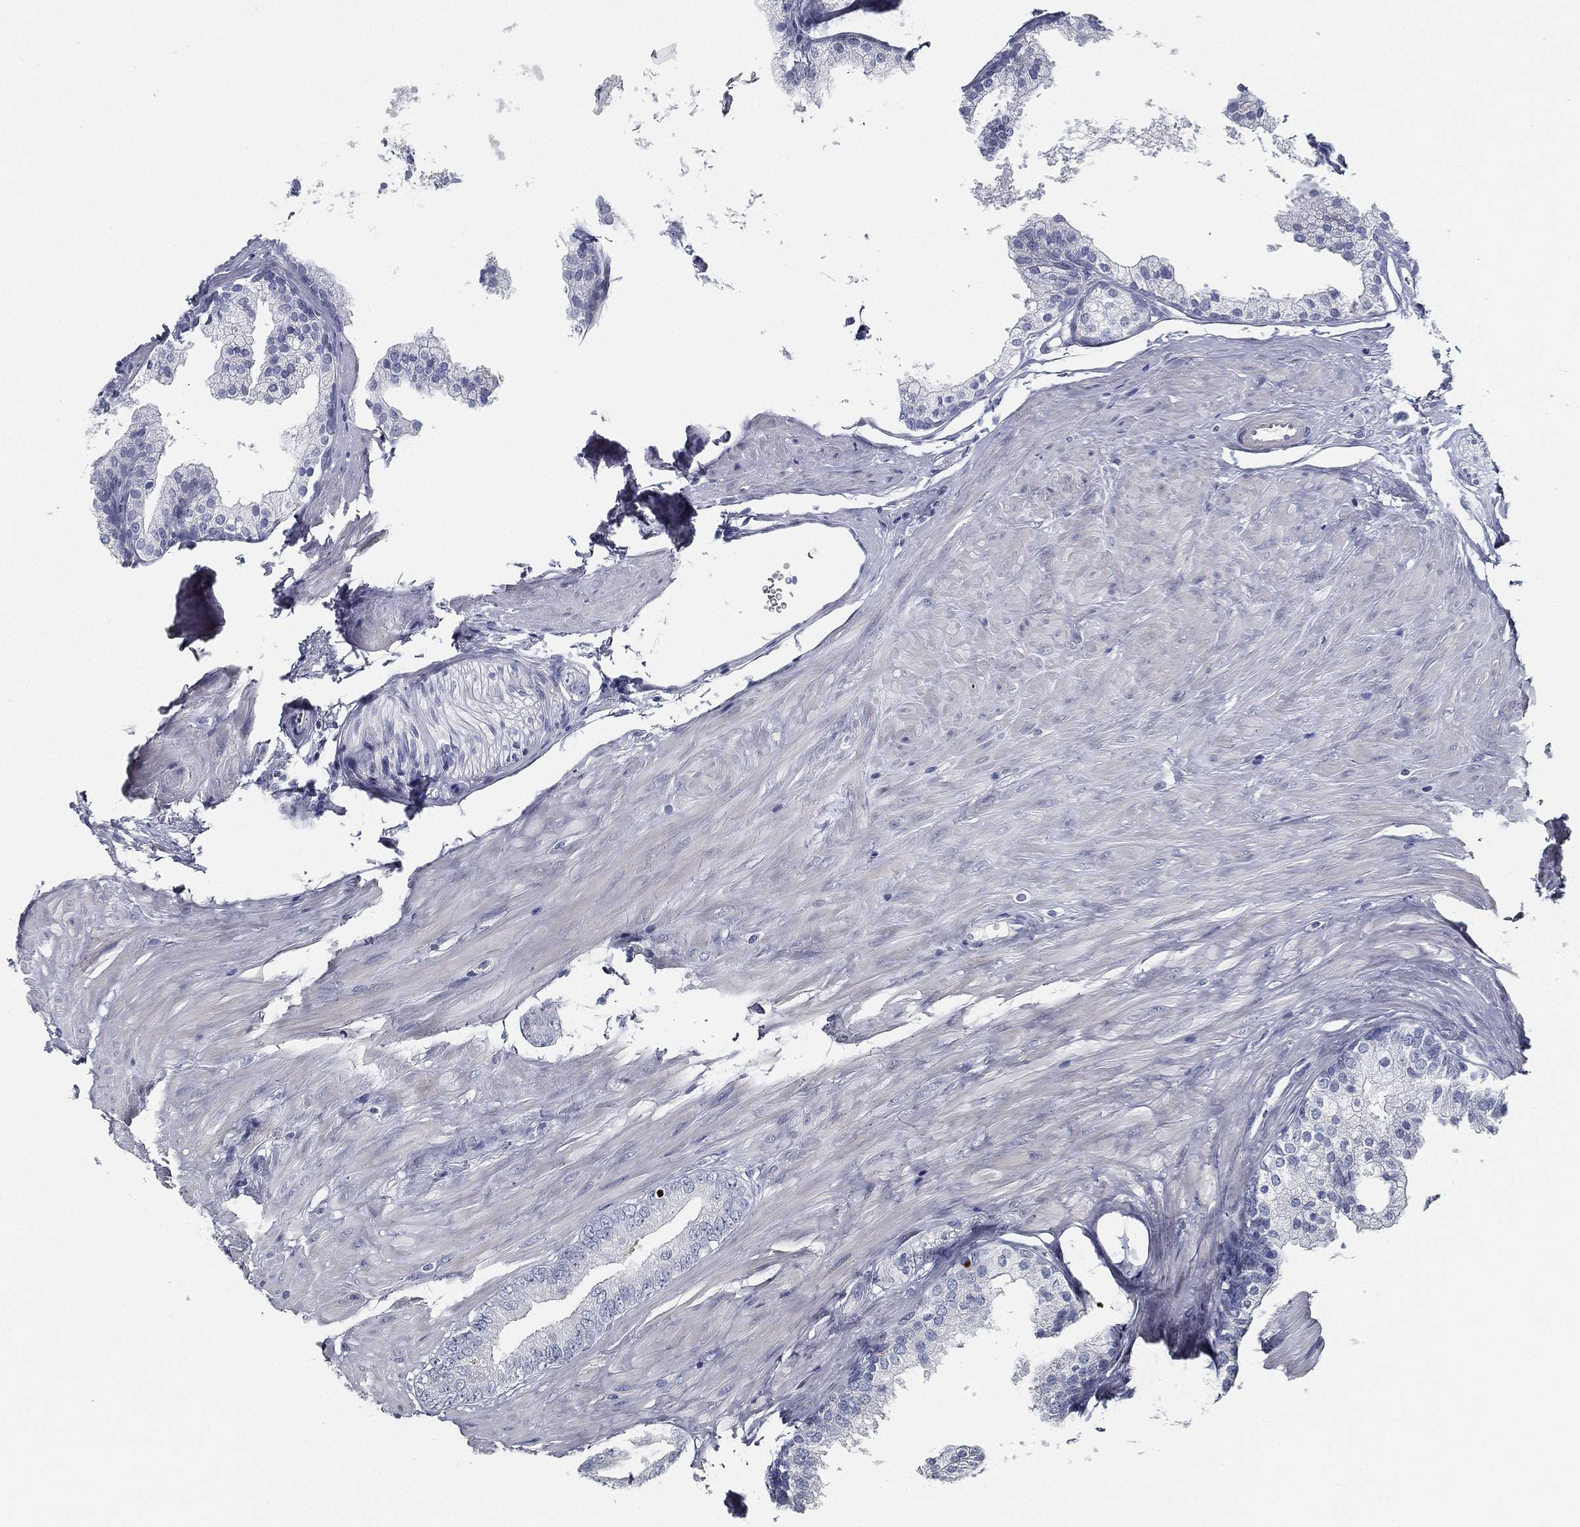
{"staining": {"intensity": "negative", "quantity": "none", "location": "none"}, "tissue": "prostate cancer", "cell_type": "Tumor cells", "image_type": "cancer", "snomed": [{"axis": "morphology", "description": "Adenocarcinoma, NOS"}, {"axis": "topography", "description": "Prostate"}], "caption": "Immunohistochemistry (IHC) of human adenocarcinoma (prostate) shows no positivity in tumor cells.", "gene": "SPPL2C", "patient": {"sex": "male", "age": 55}}